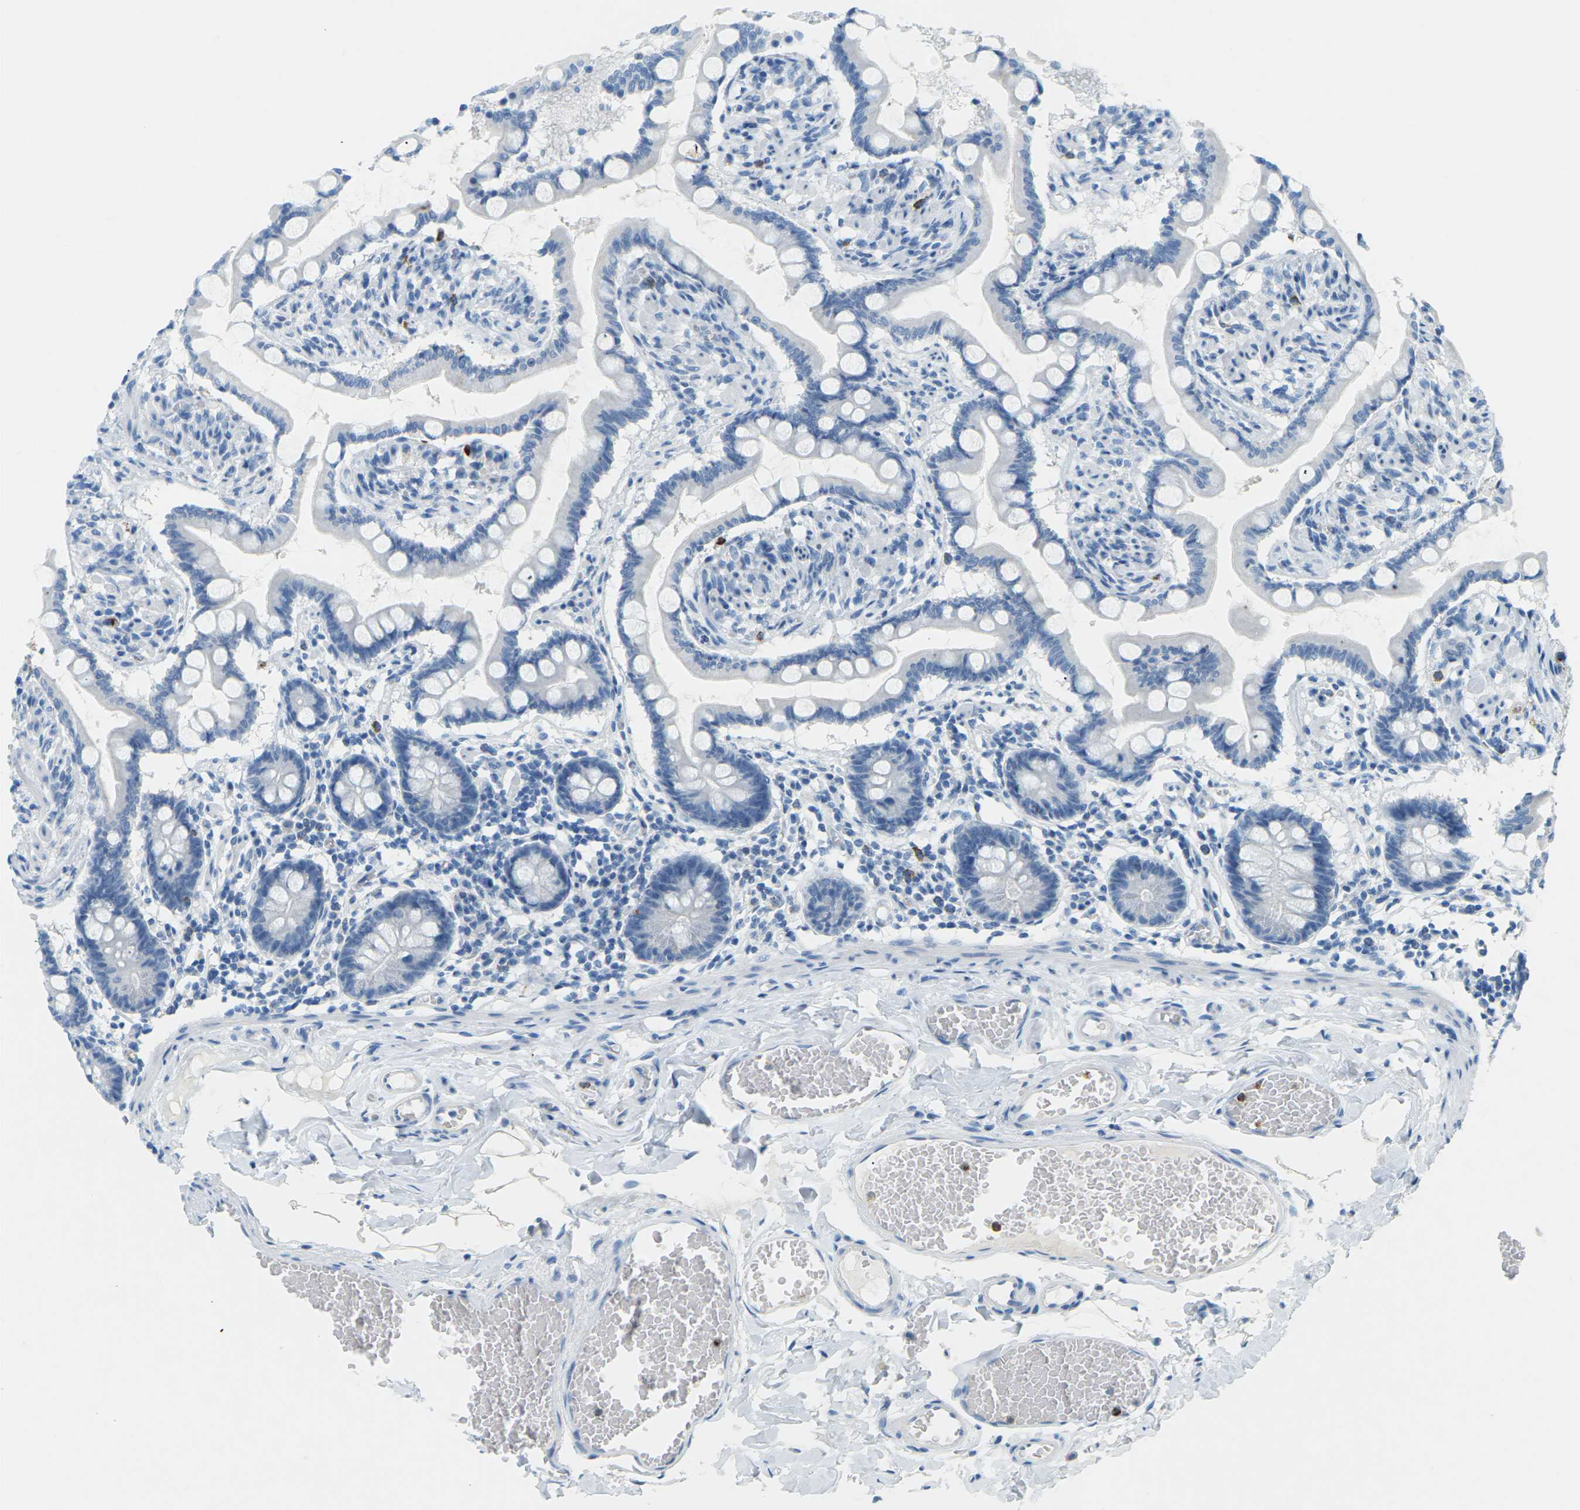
{"staining": {"intensity": "negative", "quantity": "none", "location": "none"}, "tissue": "small intestine", "cell_type": "Glandular cells", "image_type": "normal", "snomed": [{"axis": "morphology", "description": "Normal tissue, NOS"}, {"axis": "topography", "description": "Small intestine"}], "caption": "An immunohistochemistry (IHC) micrograph of normal small intestine is shown. There is no staining in glandular cells of small intestine. The staining was performed using DAB (3,3'-diaminobenzidine) to visualize the protein expression in brown, while the nuclei were stained in blue with hematoxylin (Magnification: 20x).", "gene": "CDH16", "patient": {"sex": "male", "age": 41}}